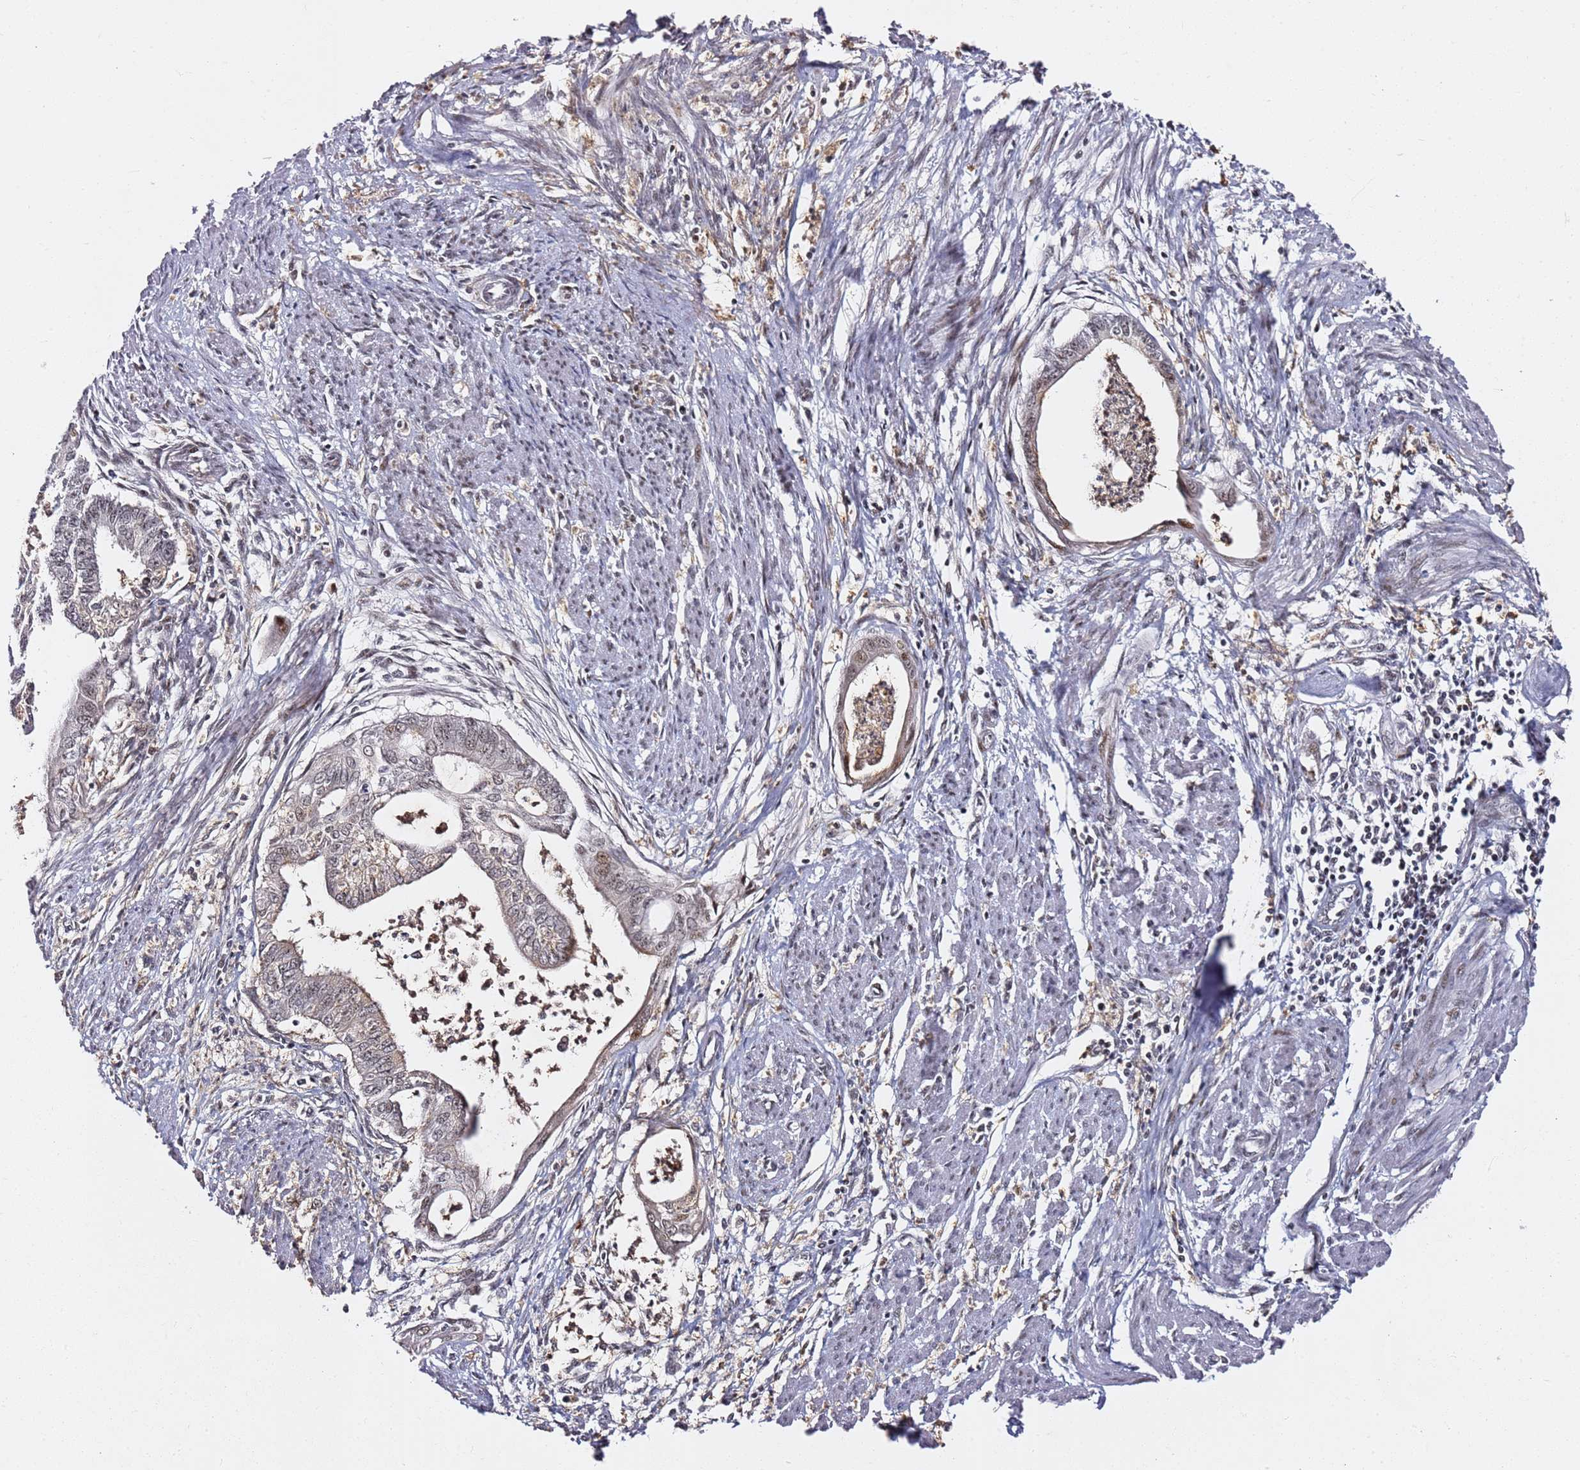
{"staining": {"intensity": "weak", "quantity": "<25%", "location": "nuclear"}, "tissue": "endometrial cancer", "cell_type": "Tumor cells", "image_type": "cancer", "snomed": [{"axis": "morphology", "description": "Adenocarcinoma, NOS"}, {"axis": "topography", "description": "Endometrium"}], "caption": "IHC of human endometrial adenocarcinoma demonstrates no staining in tumor cells.", "gene": "FCF1", "patient": {"sex": "female", "age": 73}}